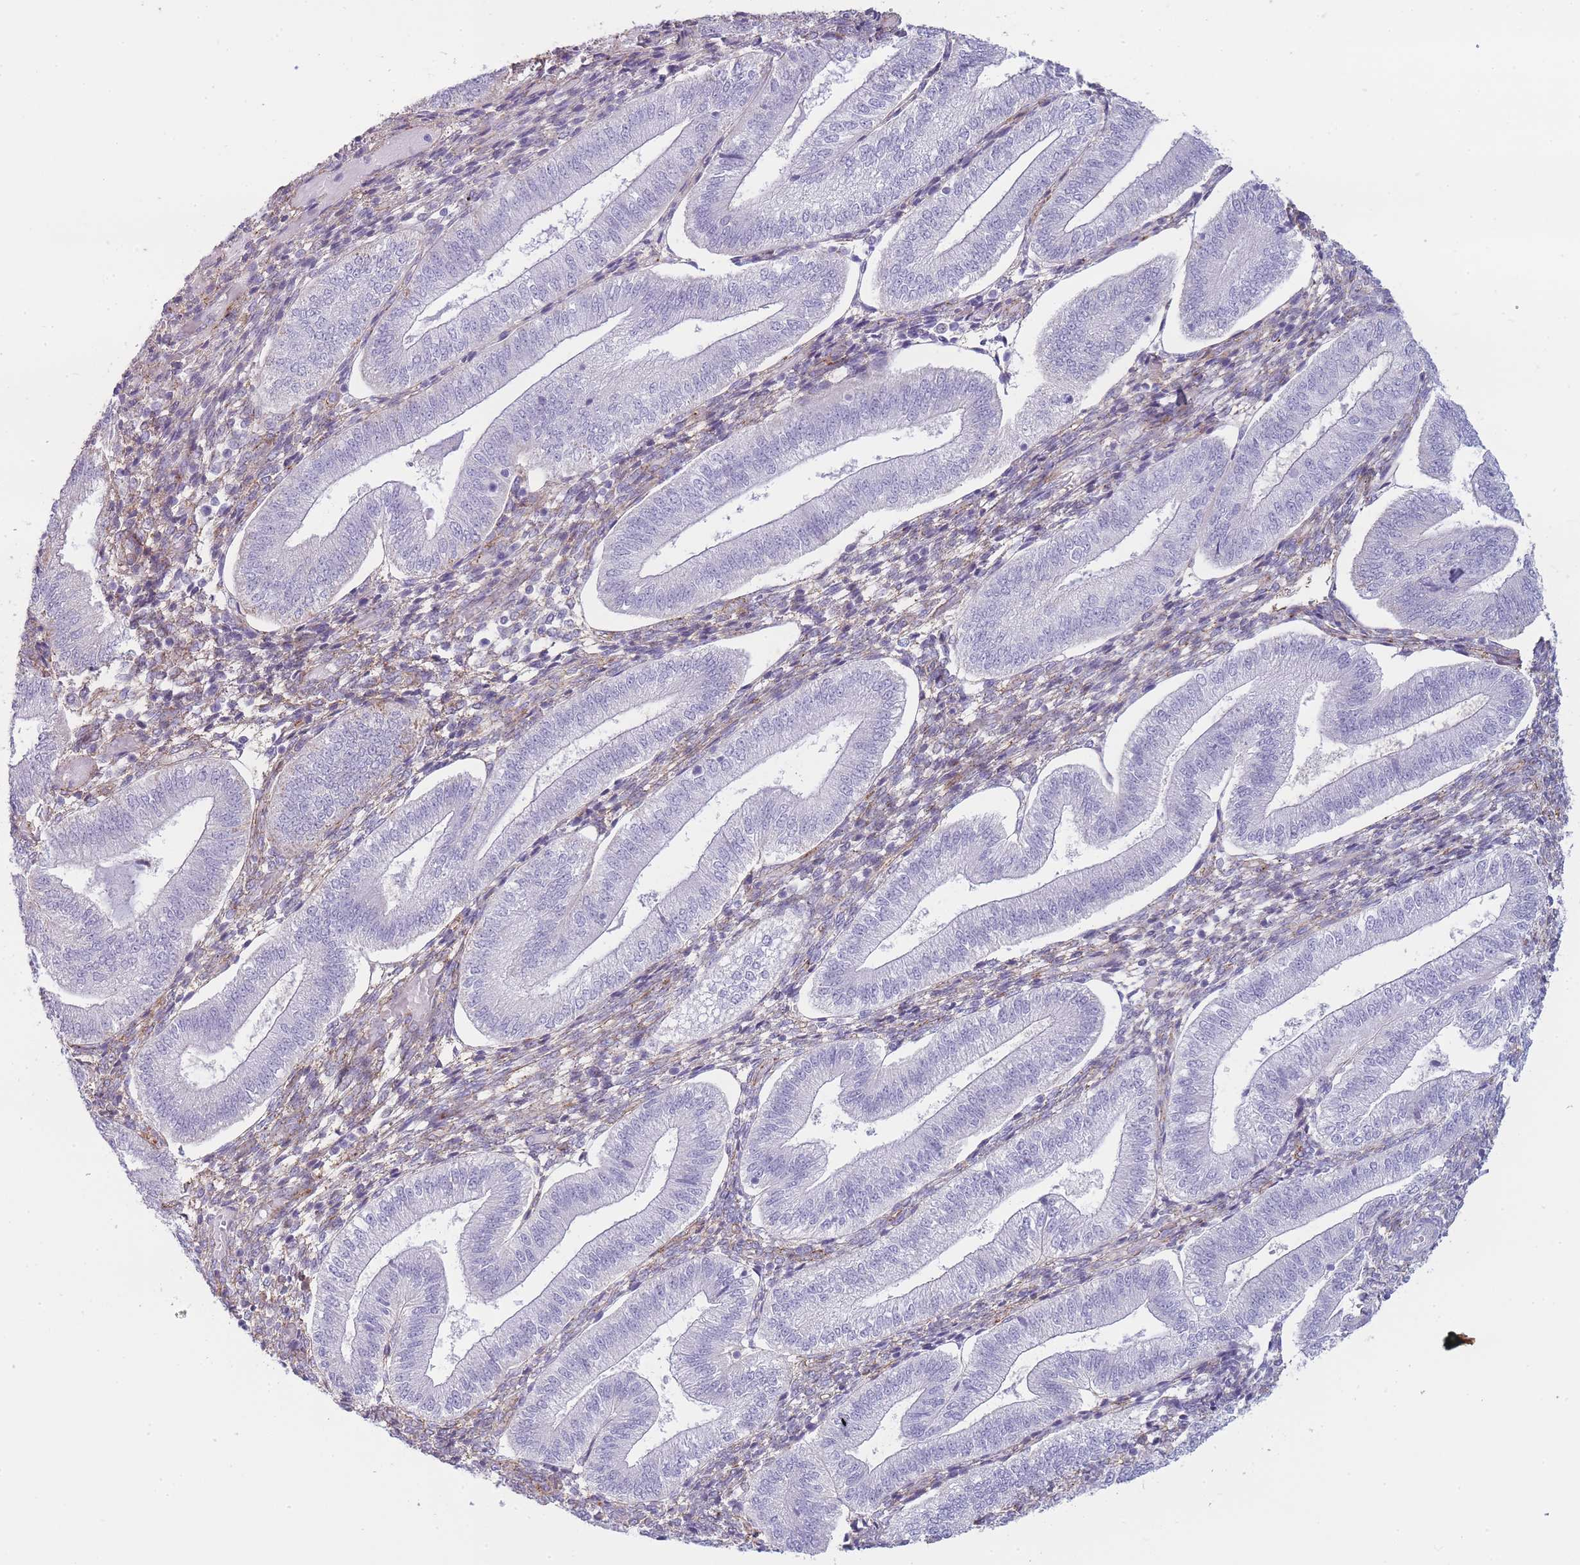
{"staining": {"intensity": "weak", "quantity": "25%-75%", "location": "cytoplasmic/membranous"}, "tissue": "endometrium", "cell_type": "Cells in endometrial stroma", "image_type": "normal", "snomed": [{"axis": "morphology", "description": "Normal tissue, NOS"}, {"axis": "topography", "description": "Endometrium"}], "caption": "This photomicrograph displays IHC staining of normal human endometrium, with low weak cytoplasmic/membranous expression in approximately 25%-75% of cells in endometrial stroma.", "gene": "UTP14A", "patient": {"sex": "female", "age": 34}}